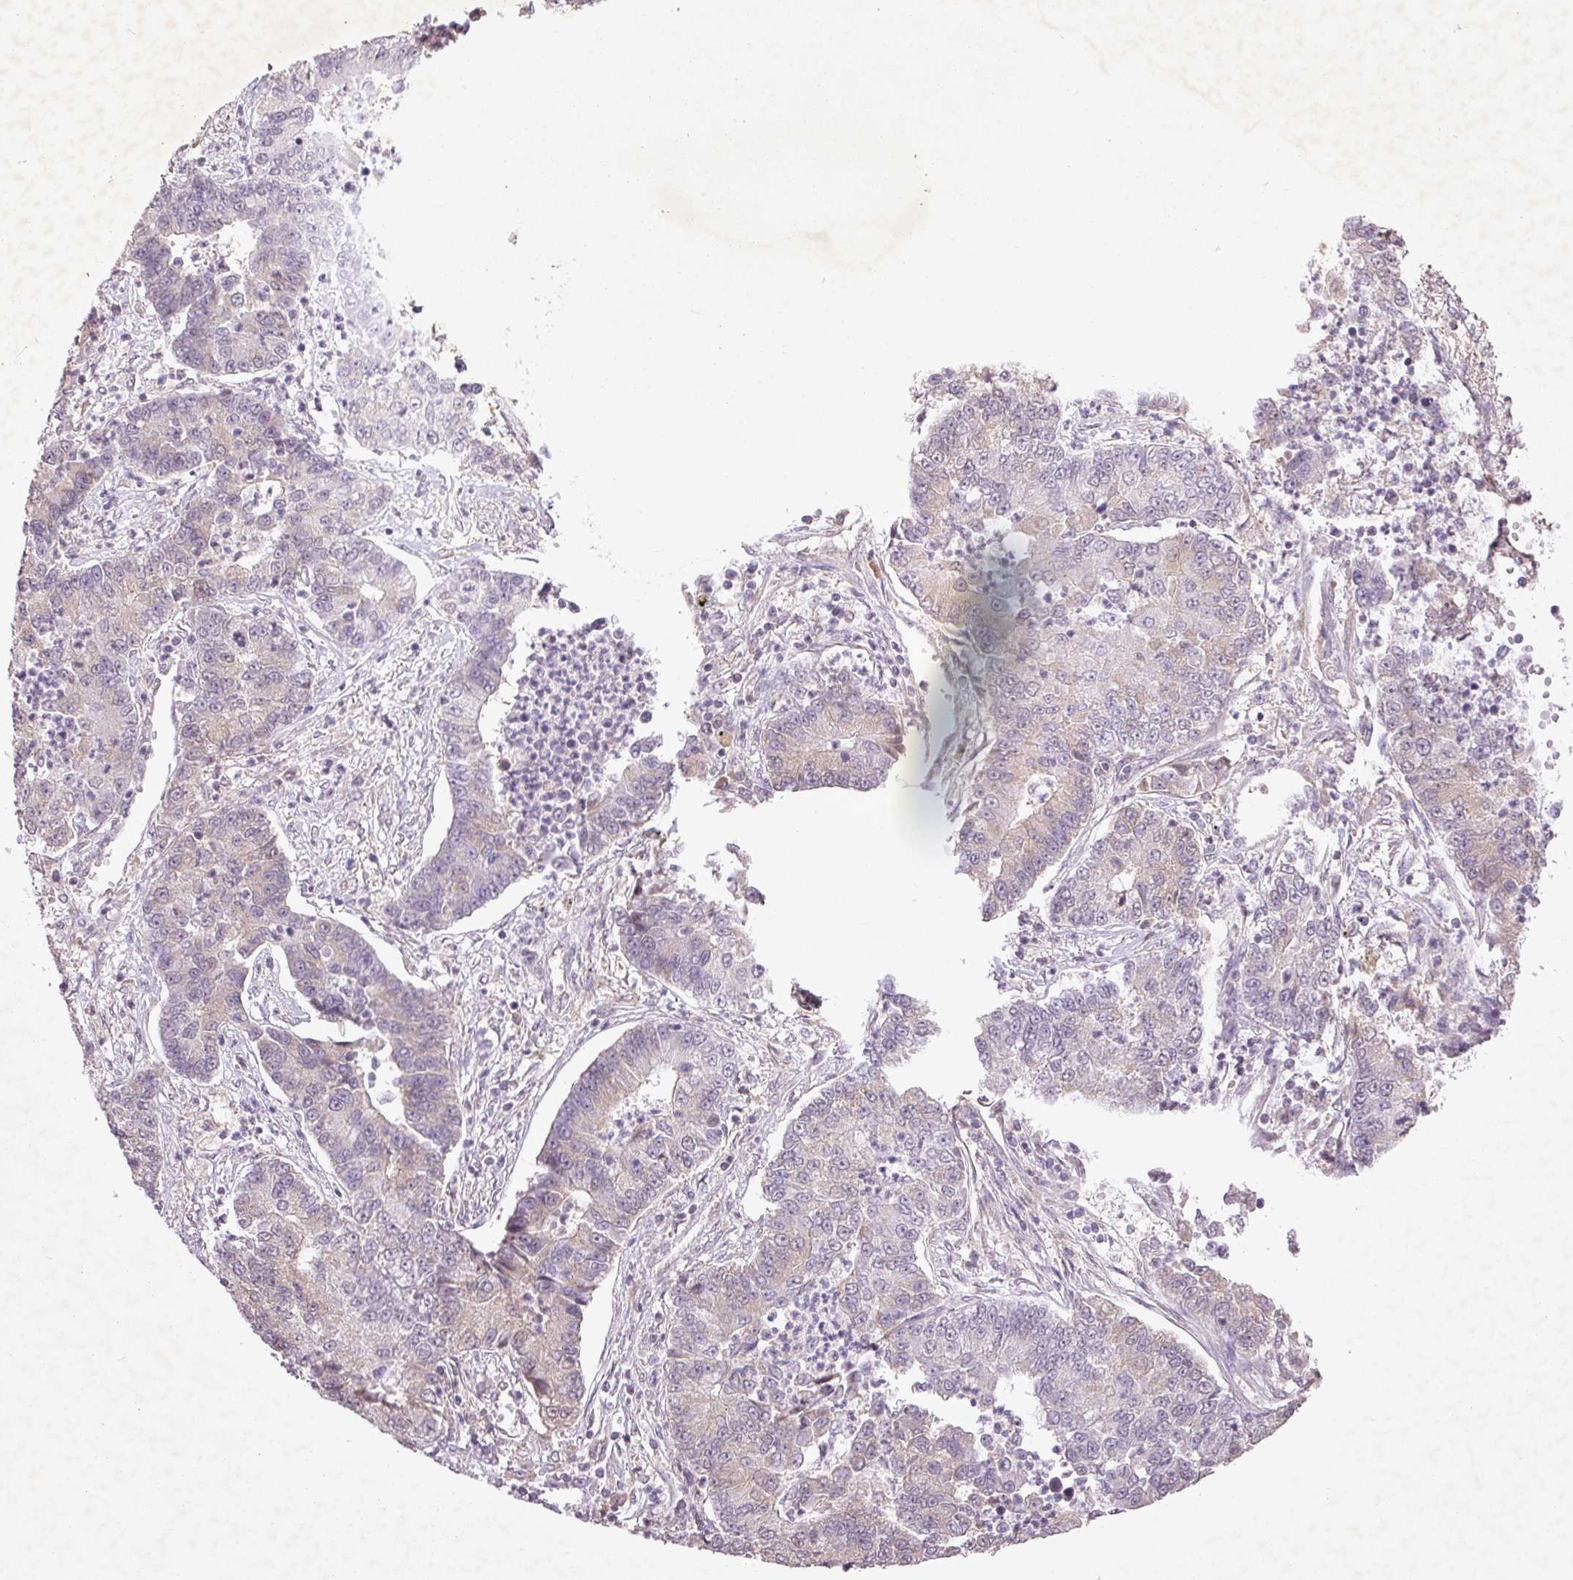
{"staining": {"intensity": "negative", "quantity": "none", "location": "none"}, "tissue": "lung cancer", "cell_type": "Tumor cells", "image_type": "cancer", "snomed": [{"axis": "morphology", "description": "Adenocarcinoma, NOS"}, {"axis": "topography", "description": "Lung"}], "caption": "IHC photomicrograph of lung cancer stained for a protein (brown), which exhibits no positivity in tumor cells.", "gene": "FAM168B", "patient": {"sex": "female", "age": 57}}